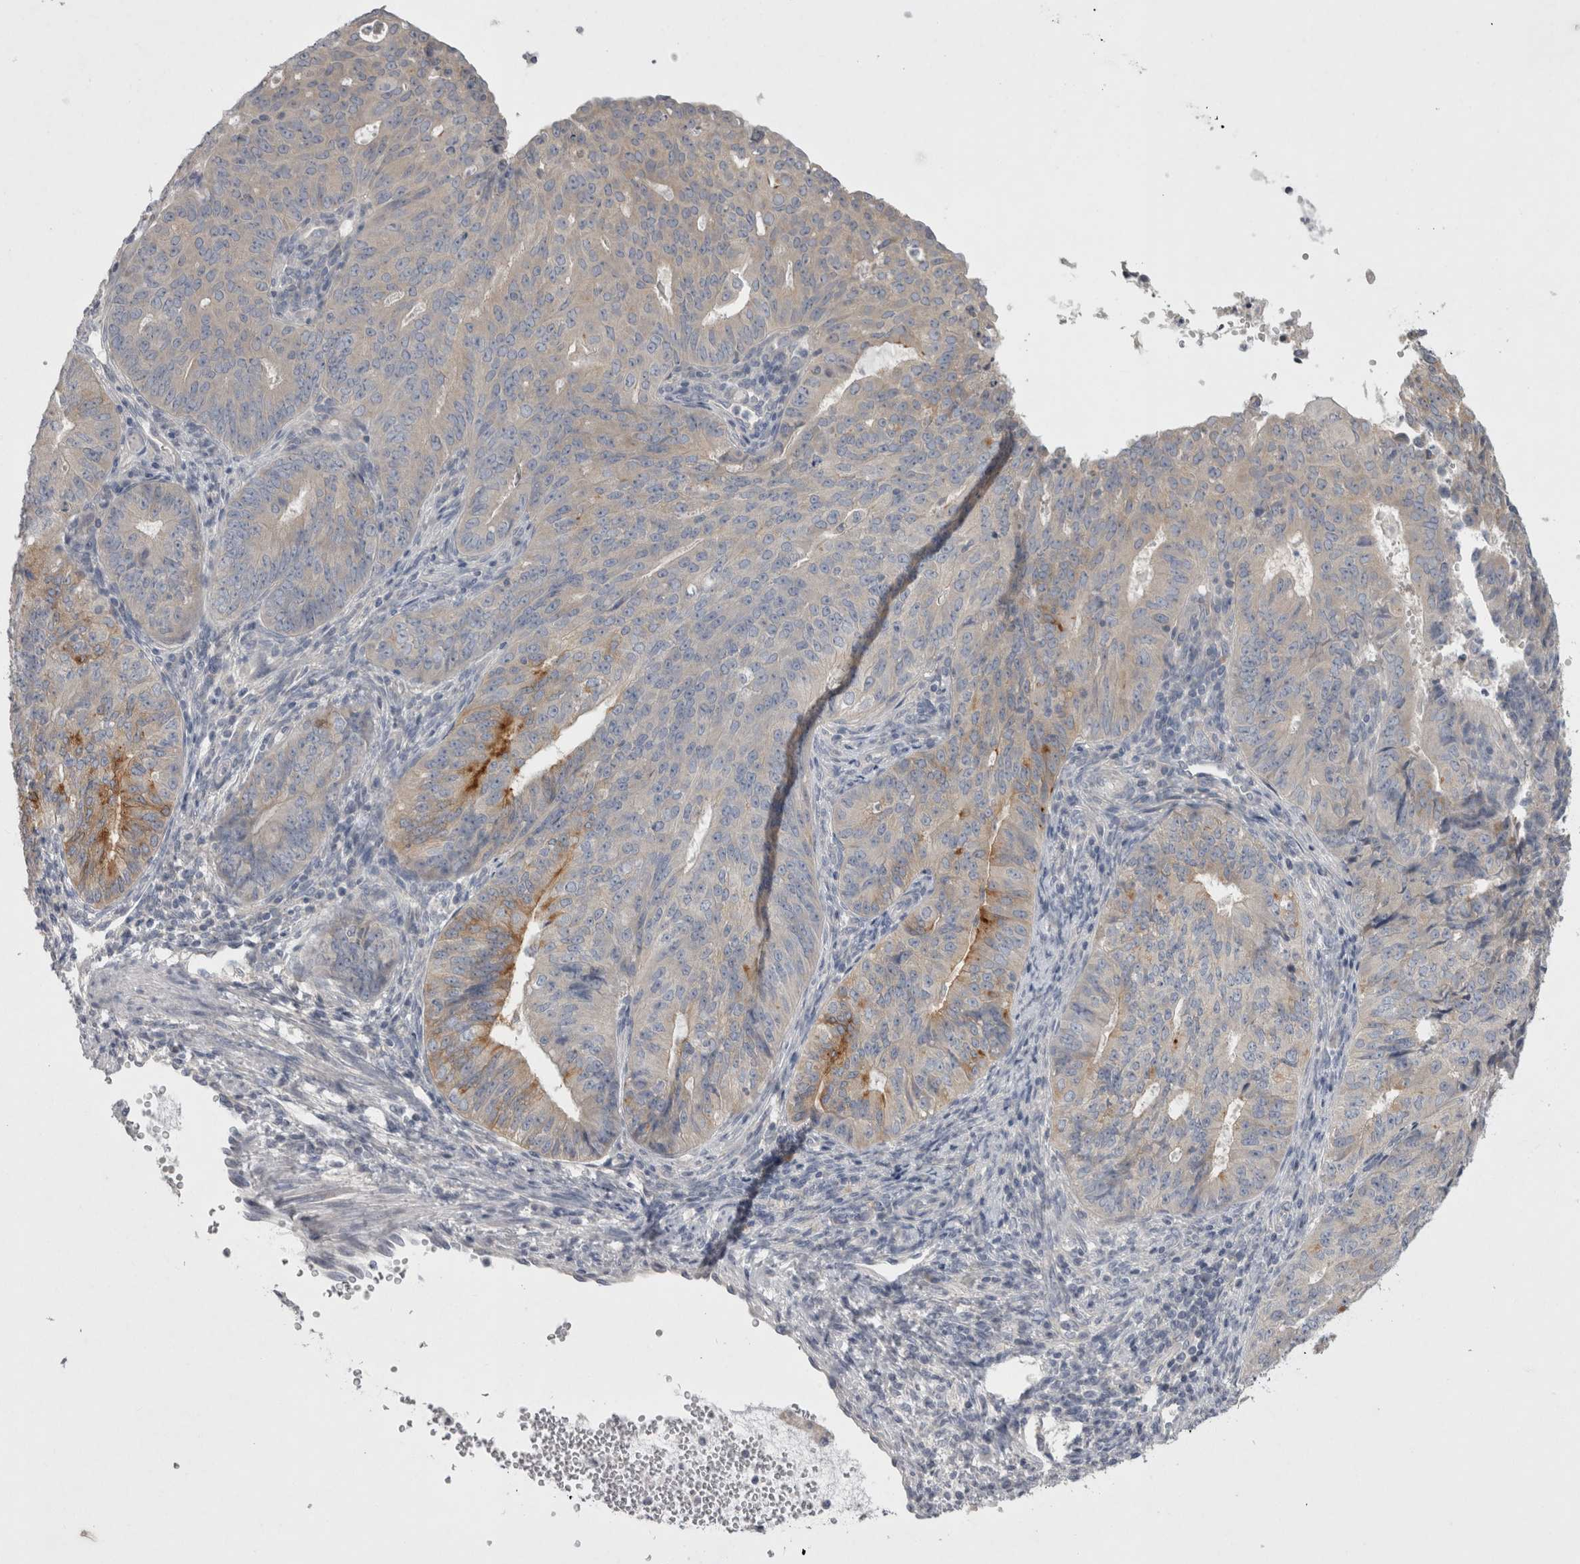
{"staining": {"intensity": "moderate", "quantity": "<25%", "location": "cytoplasmic/membranous"}, "tissue": "endometrial cancer", "cell_type": "Tumor cells", "image_type": "cancer", "snomed": [{"axis": "morphology", "description": "Adenocarcinoma, NOS"}, {"axis": "topography", "description": "Endometrium"}], "caption": "Protein staining of endometrial cancer (adenocarcinoma) tissue shows moderate cytoplasmic/membranous expression in about <25% of tumor cells.", "gene": "LRRC40", "patient": {"sex": "female", "age": 32}}